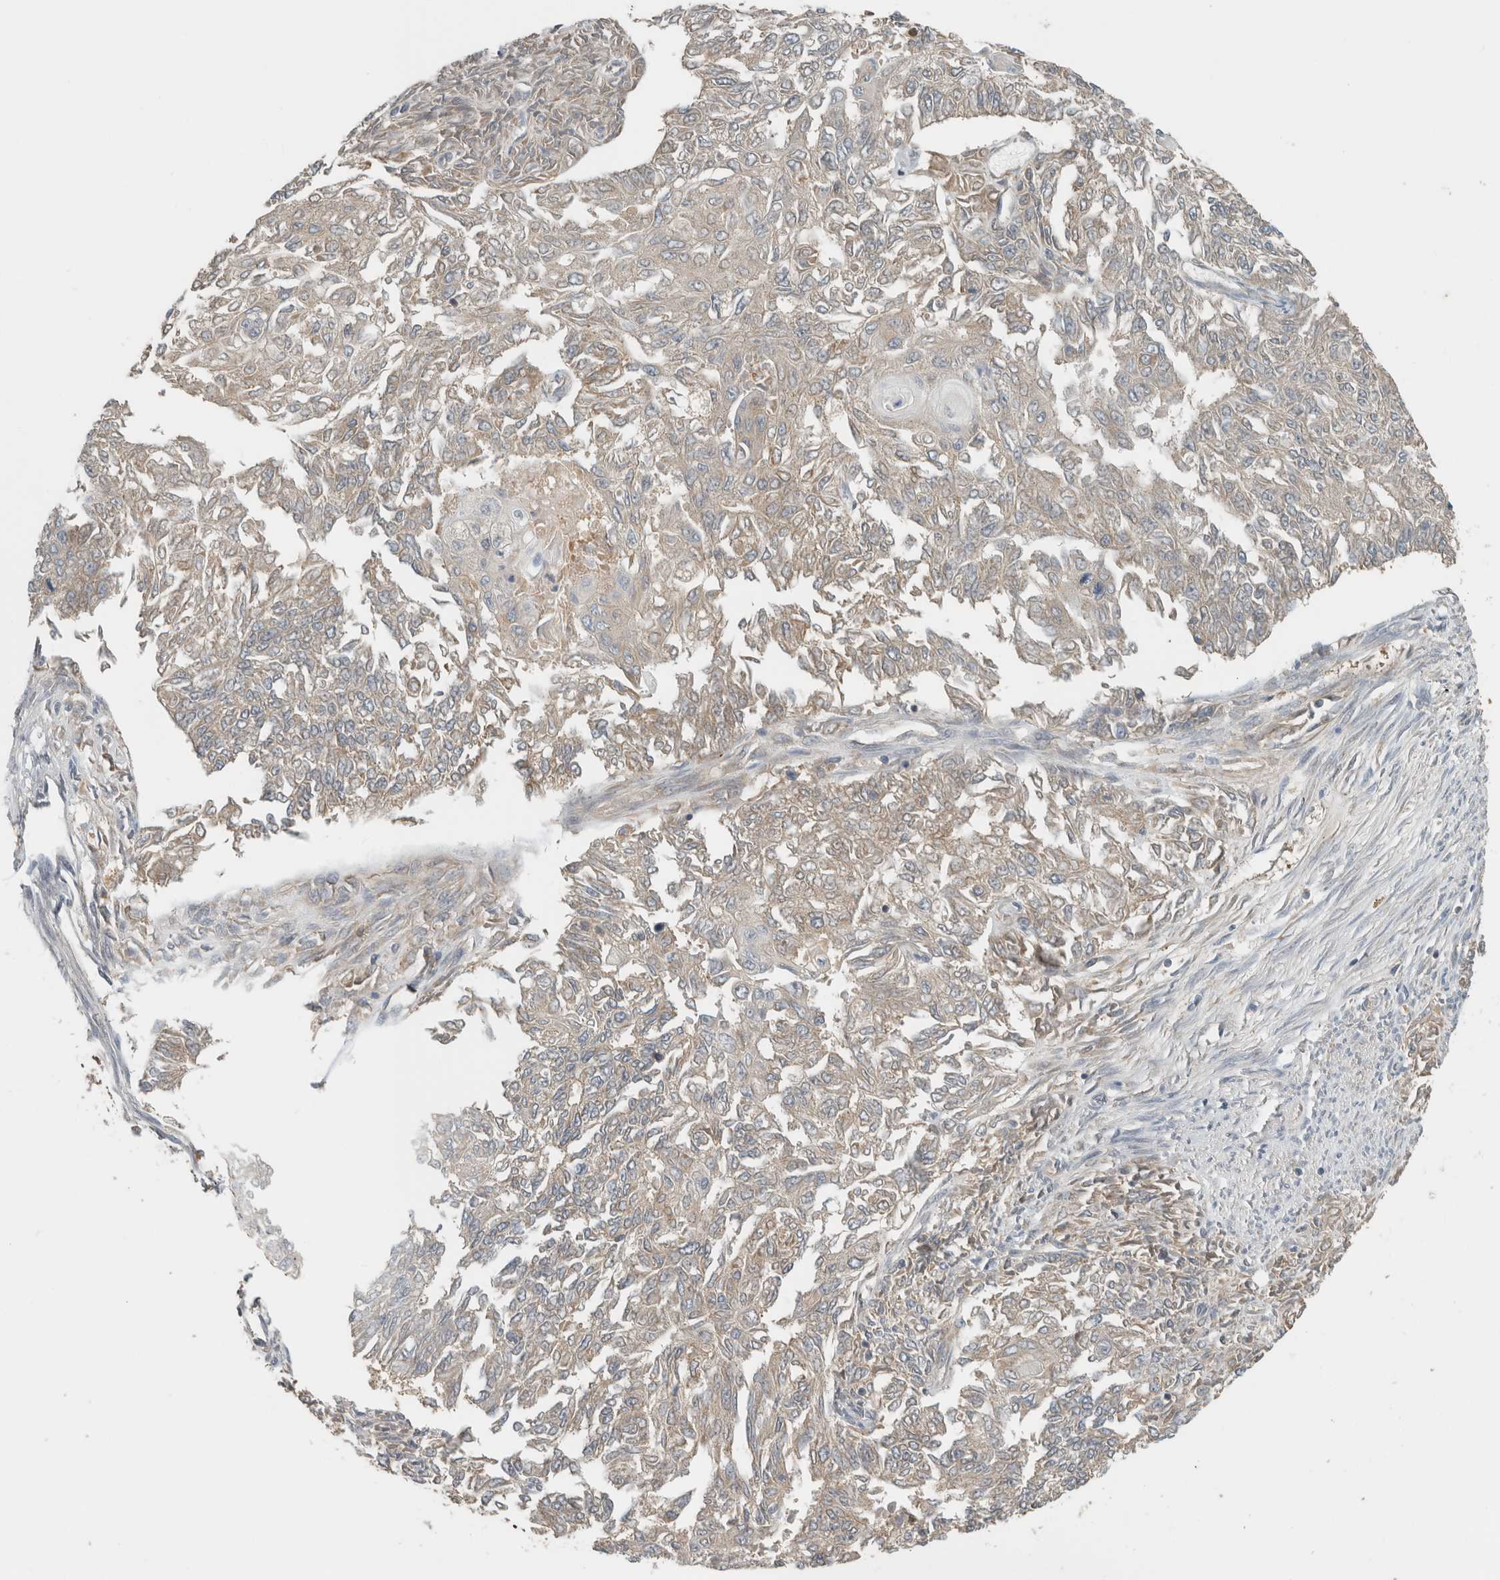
{"staining": {"intensity": "negative", "quantity": "none", "location": "none"}, "tissue": "endometrial cancer", "cell_type": "Tumor cells", "image_type": "cancer", "snomed": [{"axis": "morphology", "description": "Adenocarcinoma, NOS"}, {"axis": "topography", "description": "Endometrium"}], "caption": "Tumor cells are negative for protein expression in human endometrial cancer.", "gene": "PFDN4", "patient": {"sex": "female", "age": 32}}